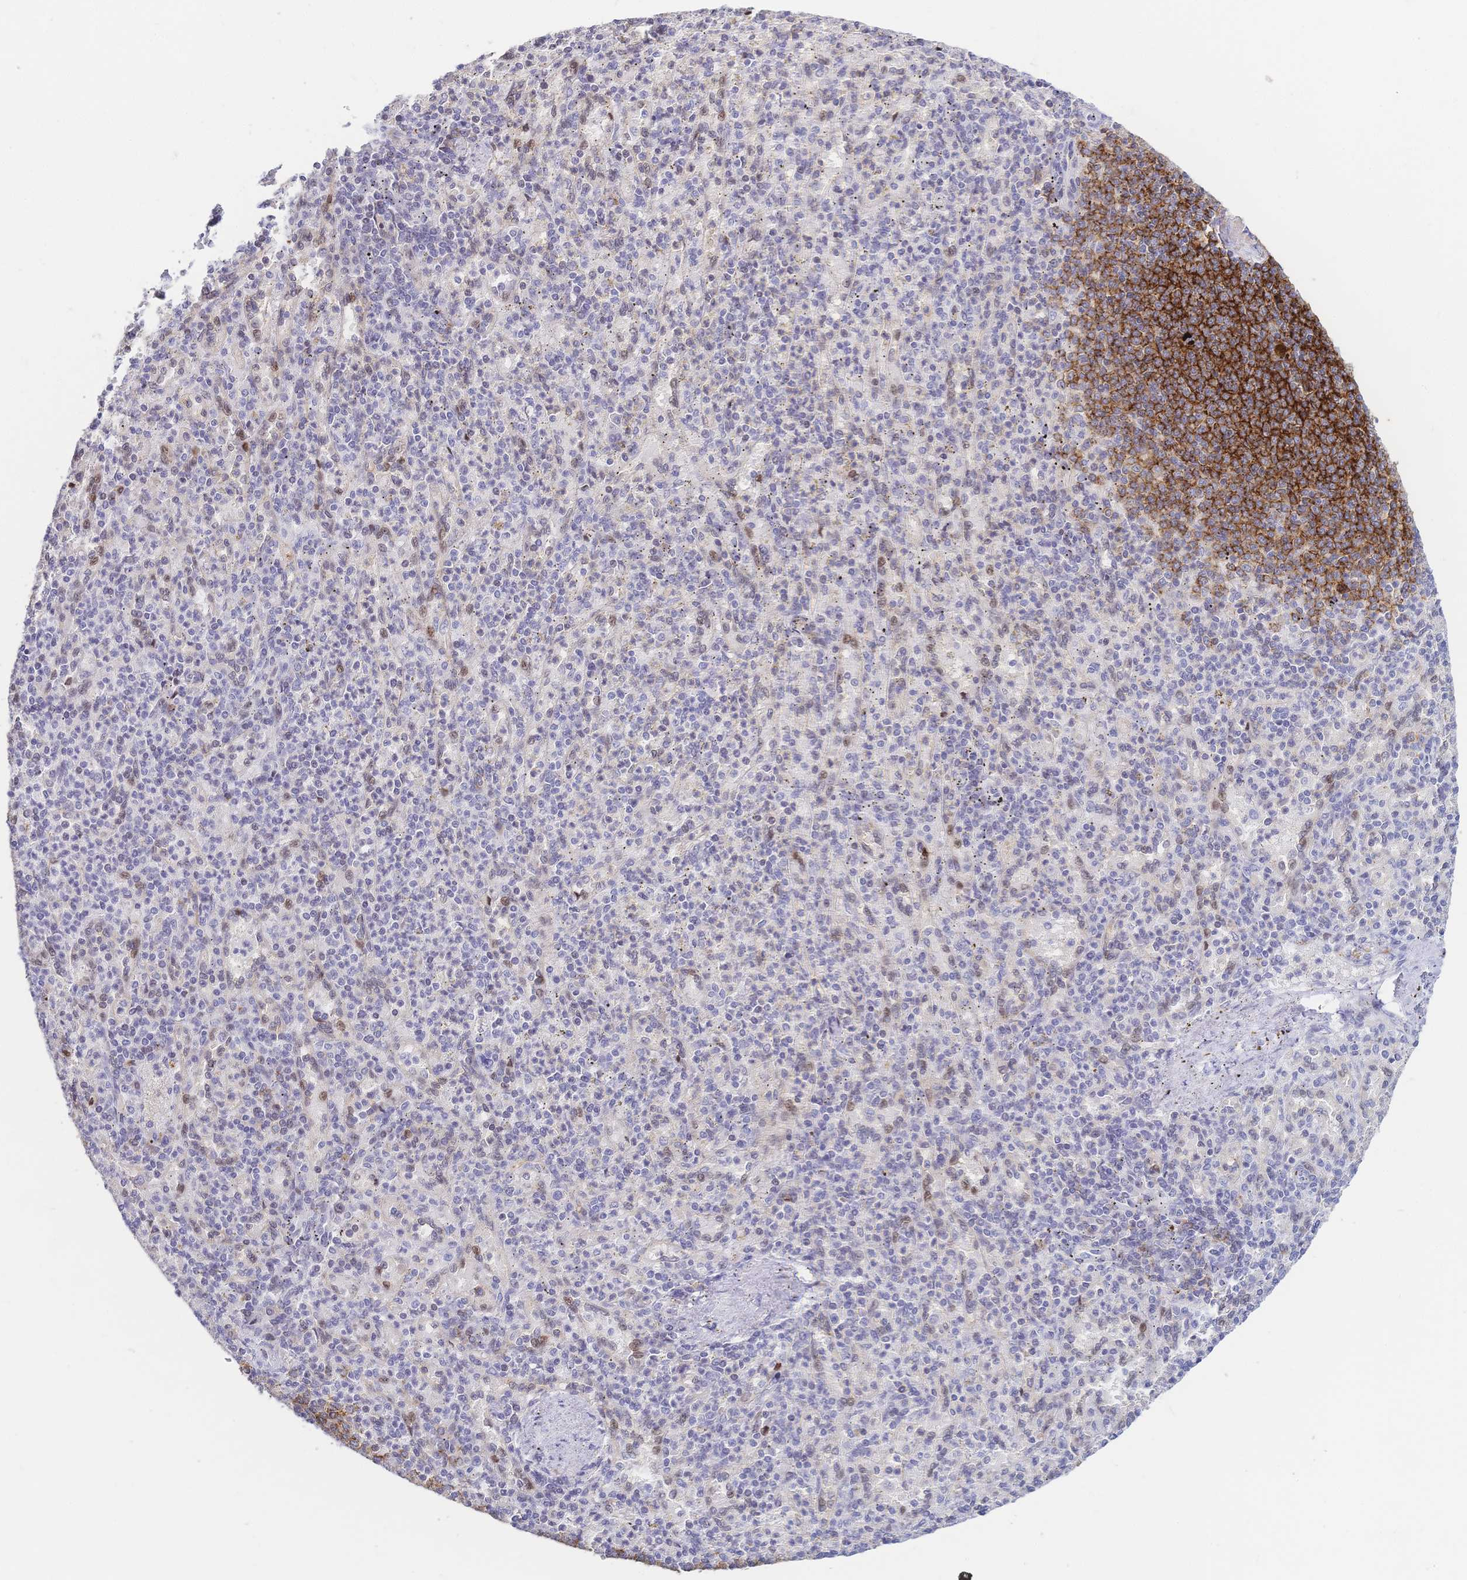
{"staining": {"intensity": "negative", "quantity": "none", "location": "none"}, "tissue": "spleen", "cell_type": "Cells in red pulp", "image_type": "normal", "snomed": [{"axis": "morphology", "description": "Normal tissue, NOS"}, {"axis": "topography", "description": "Spleen"}], "caption": "A high-resolution image shows IHC staining of benign spleen, which shows no significant positivity in cells in red pulp.", "gene": "CR2", "patient": {"sex": "female", "age": 74}}